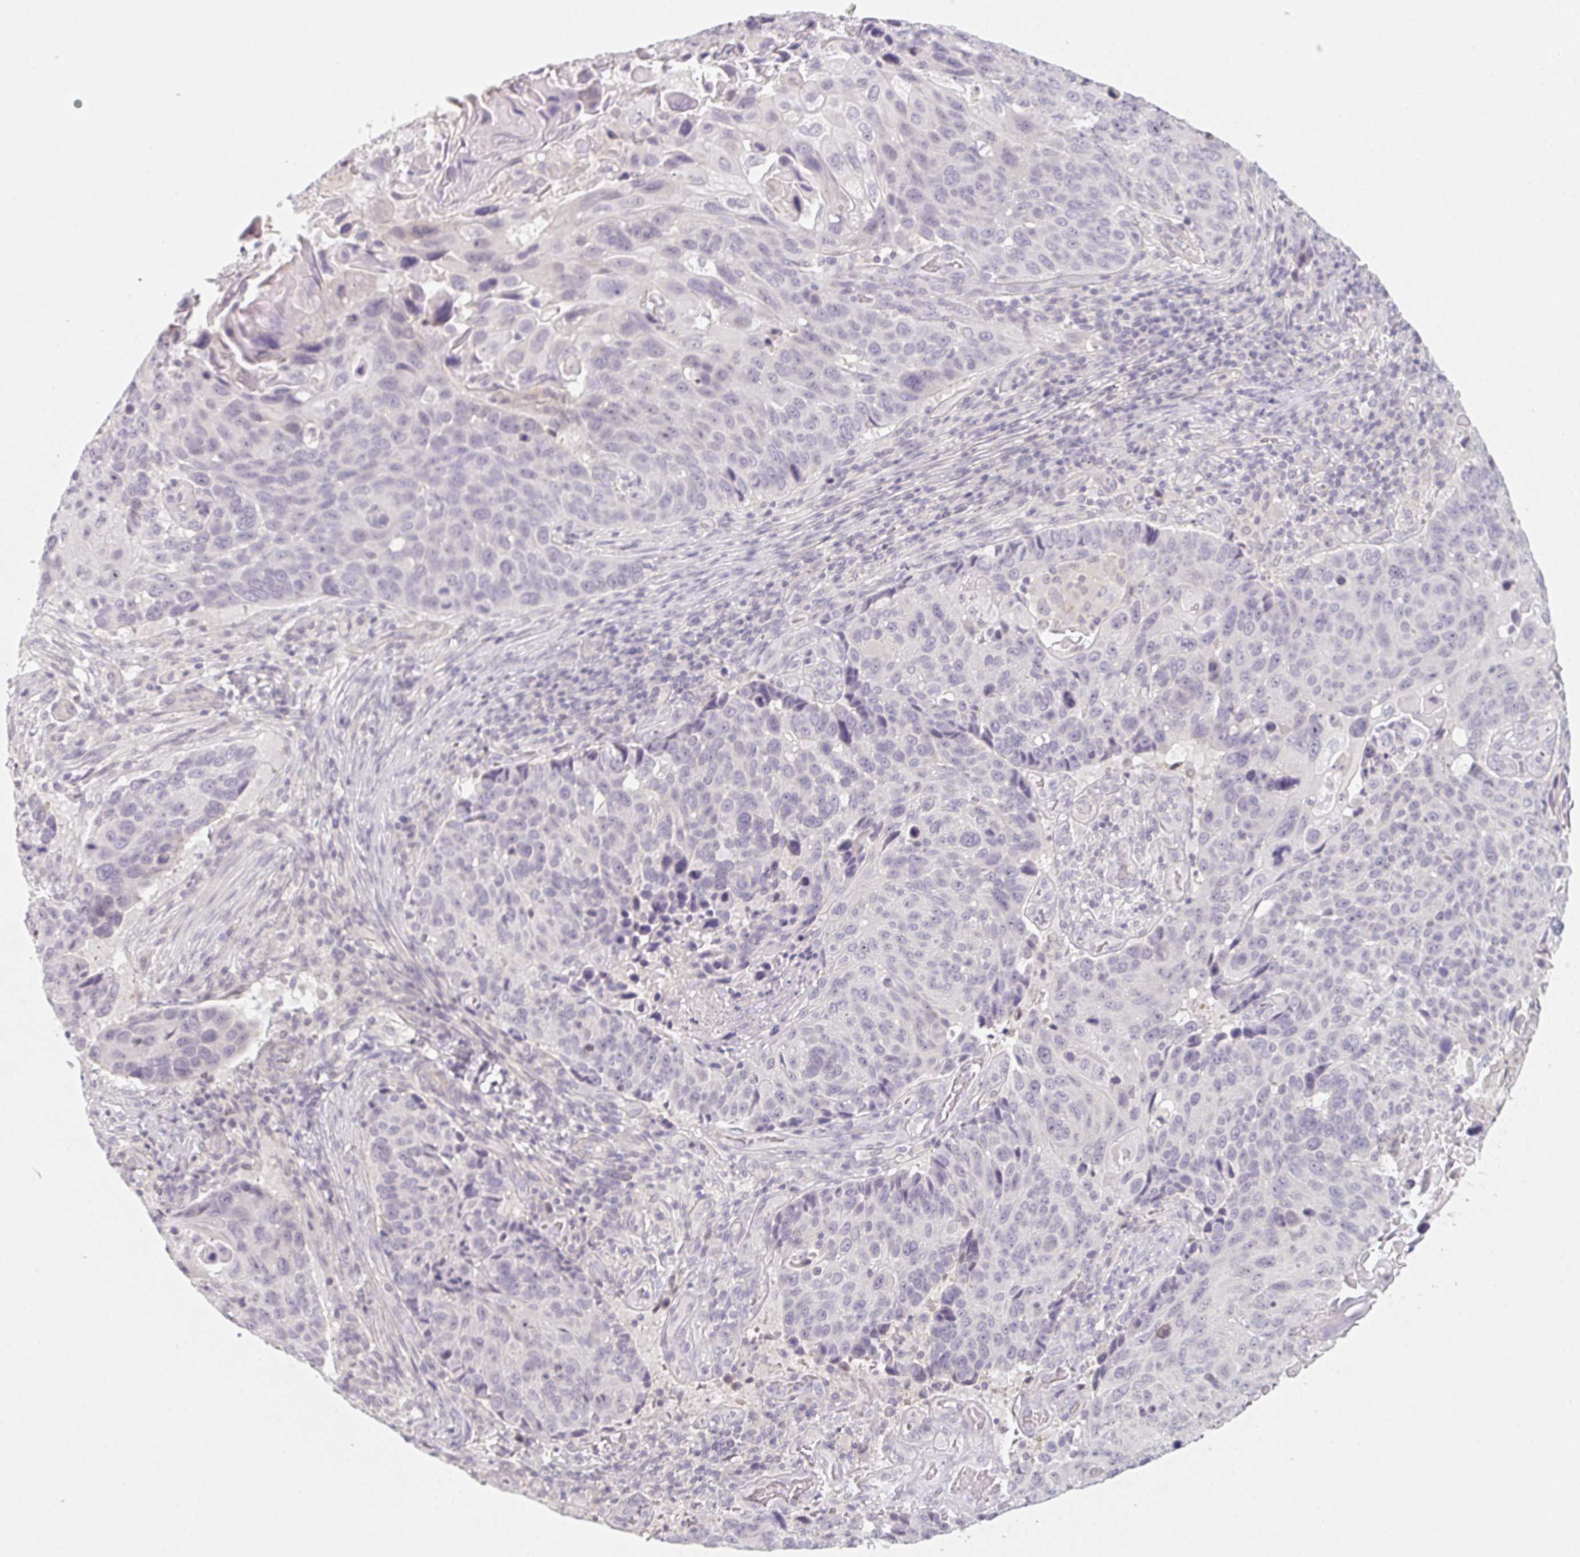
{"staining": {"intensity": "negative", "quantity": "none", "location": "none"}, "tissue": "lung cancer", "cell_type": "Tumor cells", "image_type": "cancer", "snomed": [{"axis": "morphology", "description": "Squamous cell carcinoma, NOS"}, {"axis": "topography", "description": "Lung"}], "caption": "High magnification brightfield microscopy of lung cancer (squamous cell carcinoma) stained with DAB (3,3'-diaminobenzidine) (brown) and counterstained with hematoxylin (blue): tumor cells show no significant positivity. Nuclei are stained in blue.", "gene": "LRRC23", "patient": {"sex": "male", "age": 68}}